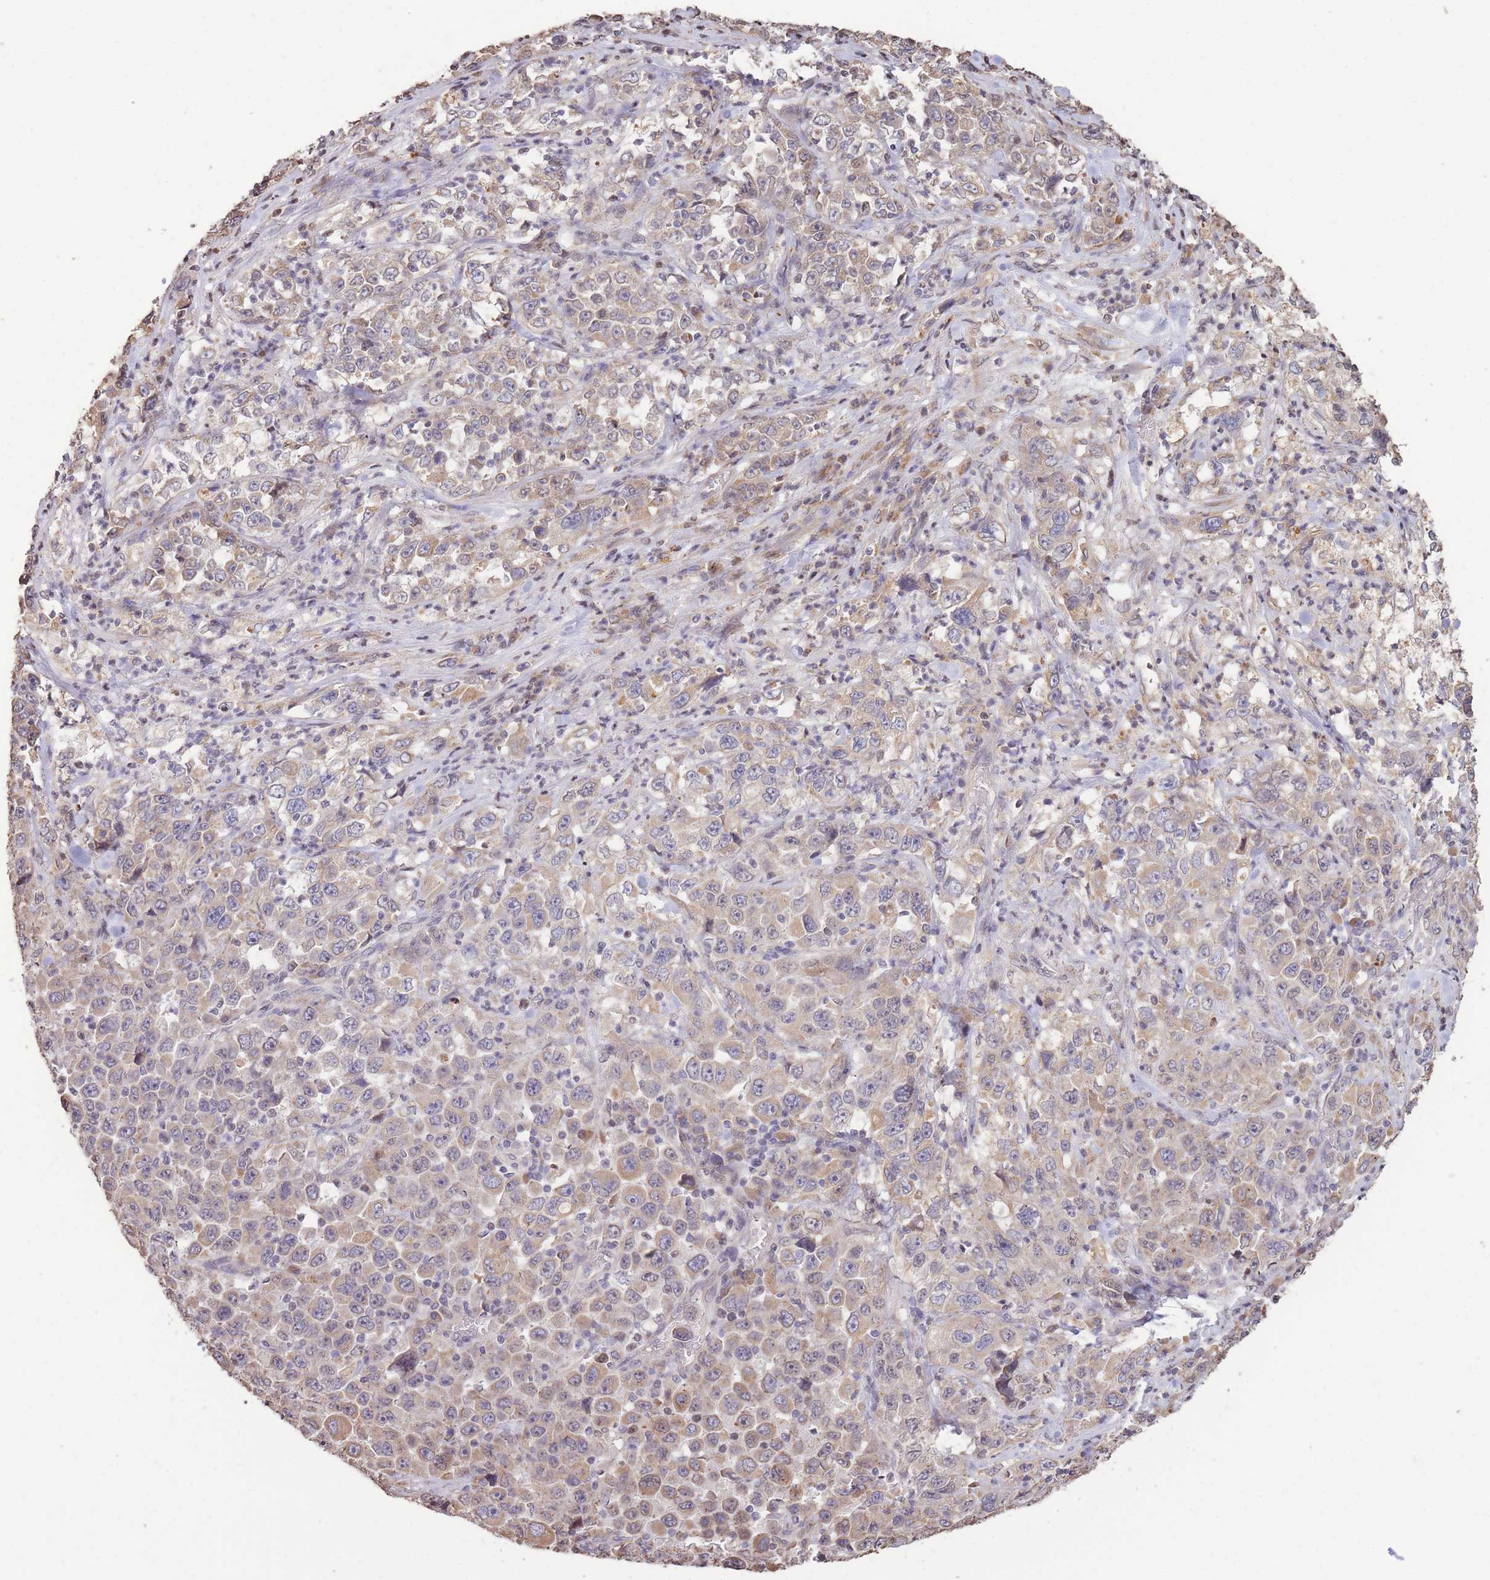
{"staining": {"intensity": "weak", "quantity": "<25%", "location": "cytoplasmic/membranous"}, "tissue": "stomach cancer", "cell_type": "Tumor cells", "image_type": "cancer", "snomed": [{"axis": "morphology", "description": "Normal tissue, NOS"}, {"axis": "morphology", "description": "Adenocarcinoma, NOS"}, {"axis": "topography", "description": "Stomach, upper"}, {"axis": "topography", "description": "Stomach"}], "caption": "This is an IHC histopathology image of stomach cancer (adenocarcinoma). There is no staining in tumor cells.", "gene": "RGS14", "patient": {"sex": "male", "age": 59}}